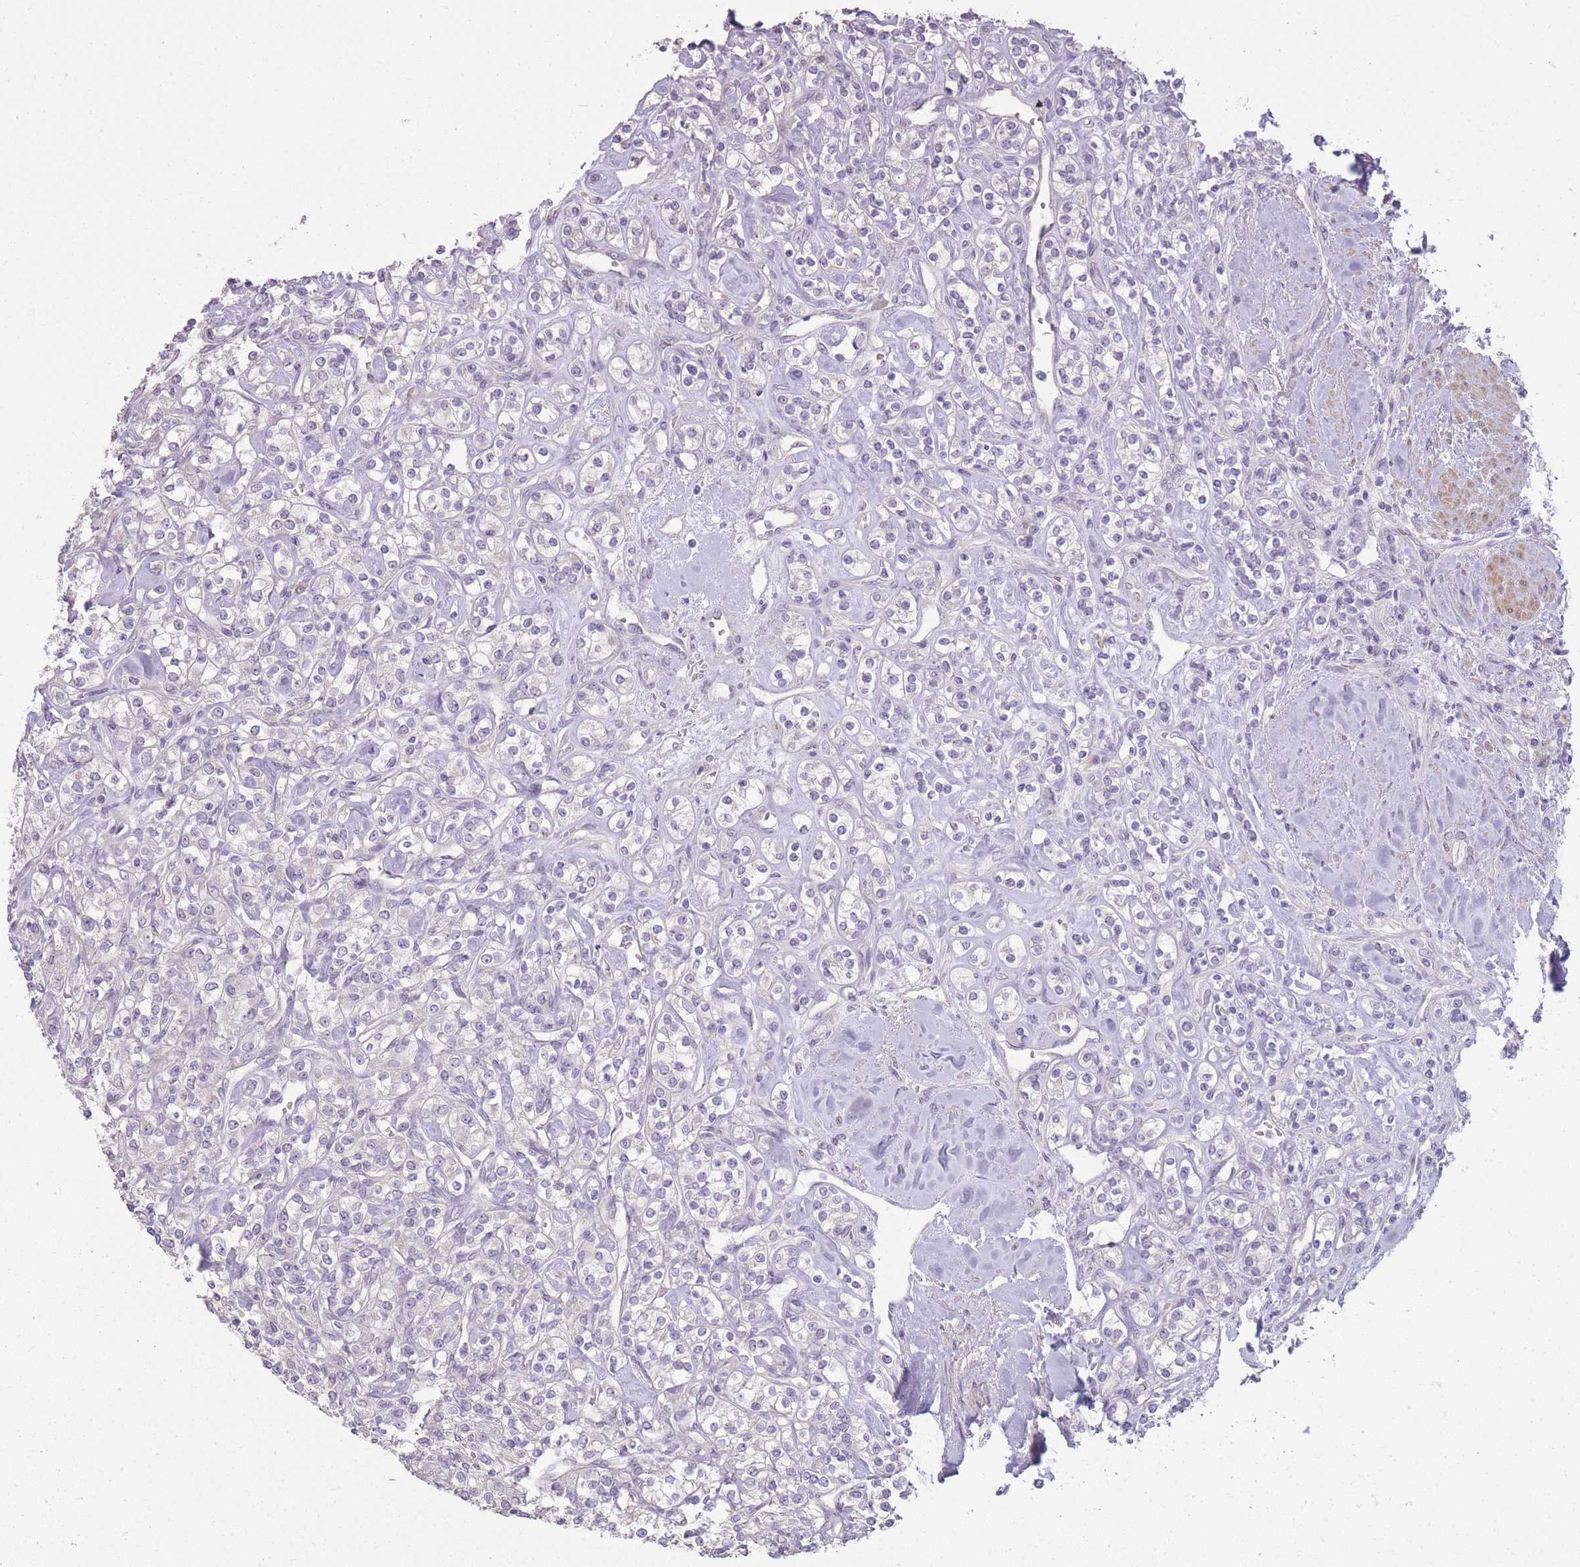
{"staining": {"intensity": "negative", "quantity": "none", "location": "none"}, "tissue": "renal cancer", "cell_type": "Tumor cells", "image_type": "cancer", "snomed": [{"axis": "morphology", "description": "Adenocarcinoma, NOS"}, {"axis": "topography", "description": "Kidney"}], "caption": "High magnification brightfield microscopy of adenocarcinoma (renal) stained with DAB (3,3'-diaminobenzidine) (brown) and counterstained with hematoxylin (blue): tumor cells show no significant expression. (DAB immunohistochemistry (IHC), high magnification).", "gene": "ZBTB24", "patient": {"sex": "male", "age": 77}}